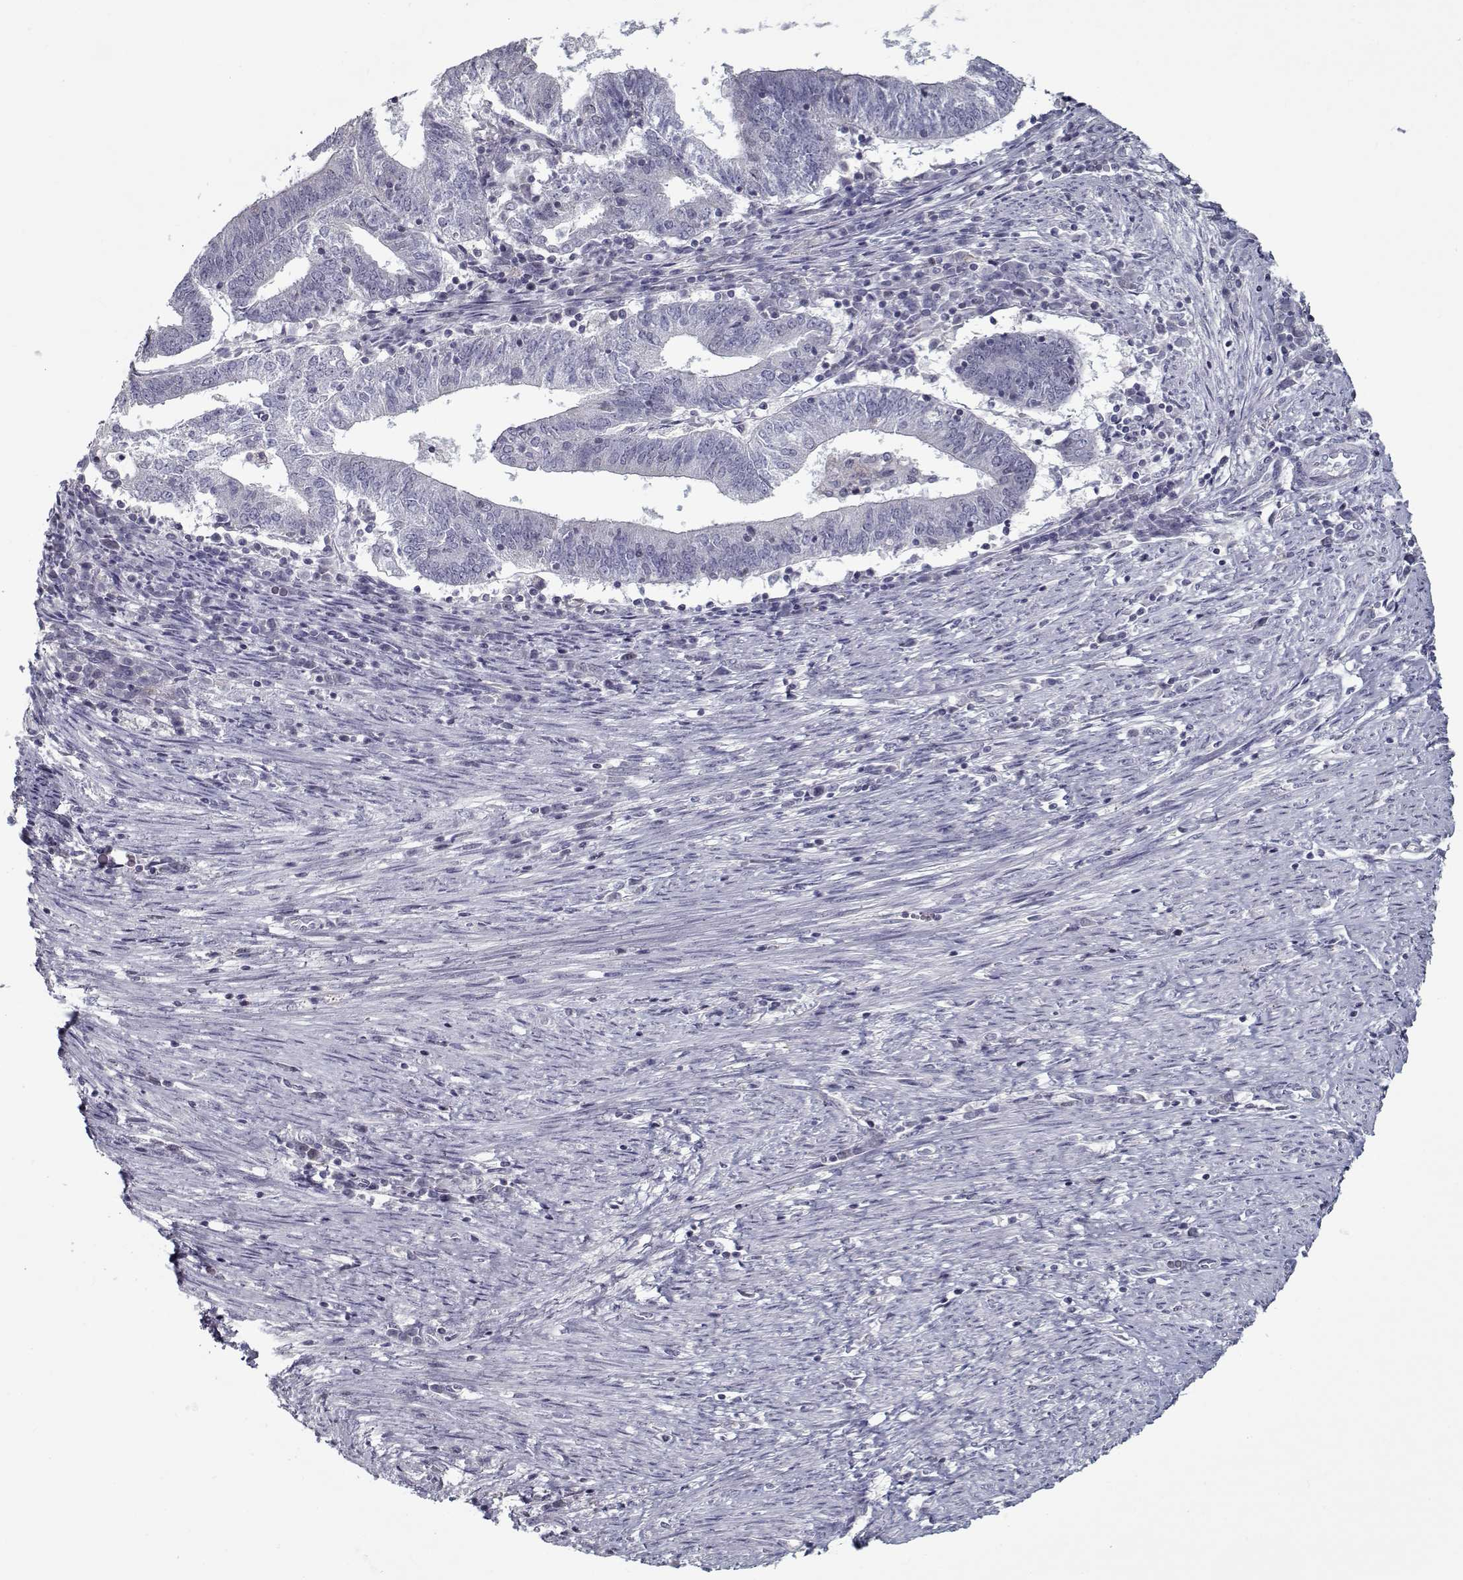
{"staining": {"intensity": "negative", "quantity": "none", "location": "none"}, "tissue": "endometrial cancer", "cell_type": "Tumor cells", "image_type": "cancer", "snomed": [{"axis": "morphology", "description": "Adenocarcinoma, NOS"}, {"axis": "topography", "description": "Endometrium"}], "caption": "This is an IHC photomicrograph of human endometrial cancer. There is no staining in tumor cells.", "gene": "SEC16B", "patient": {"sex": "female", "age": 82}}